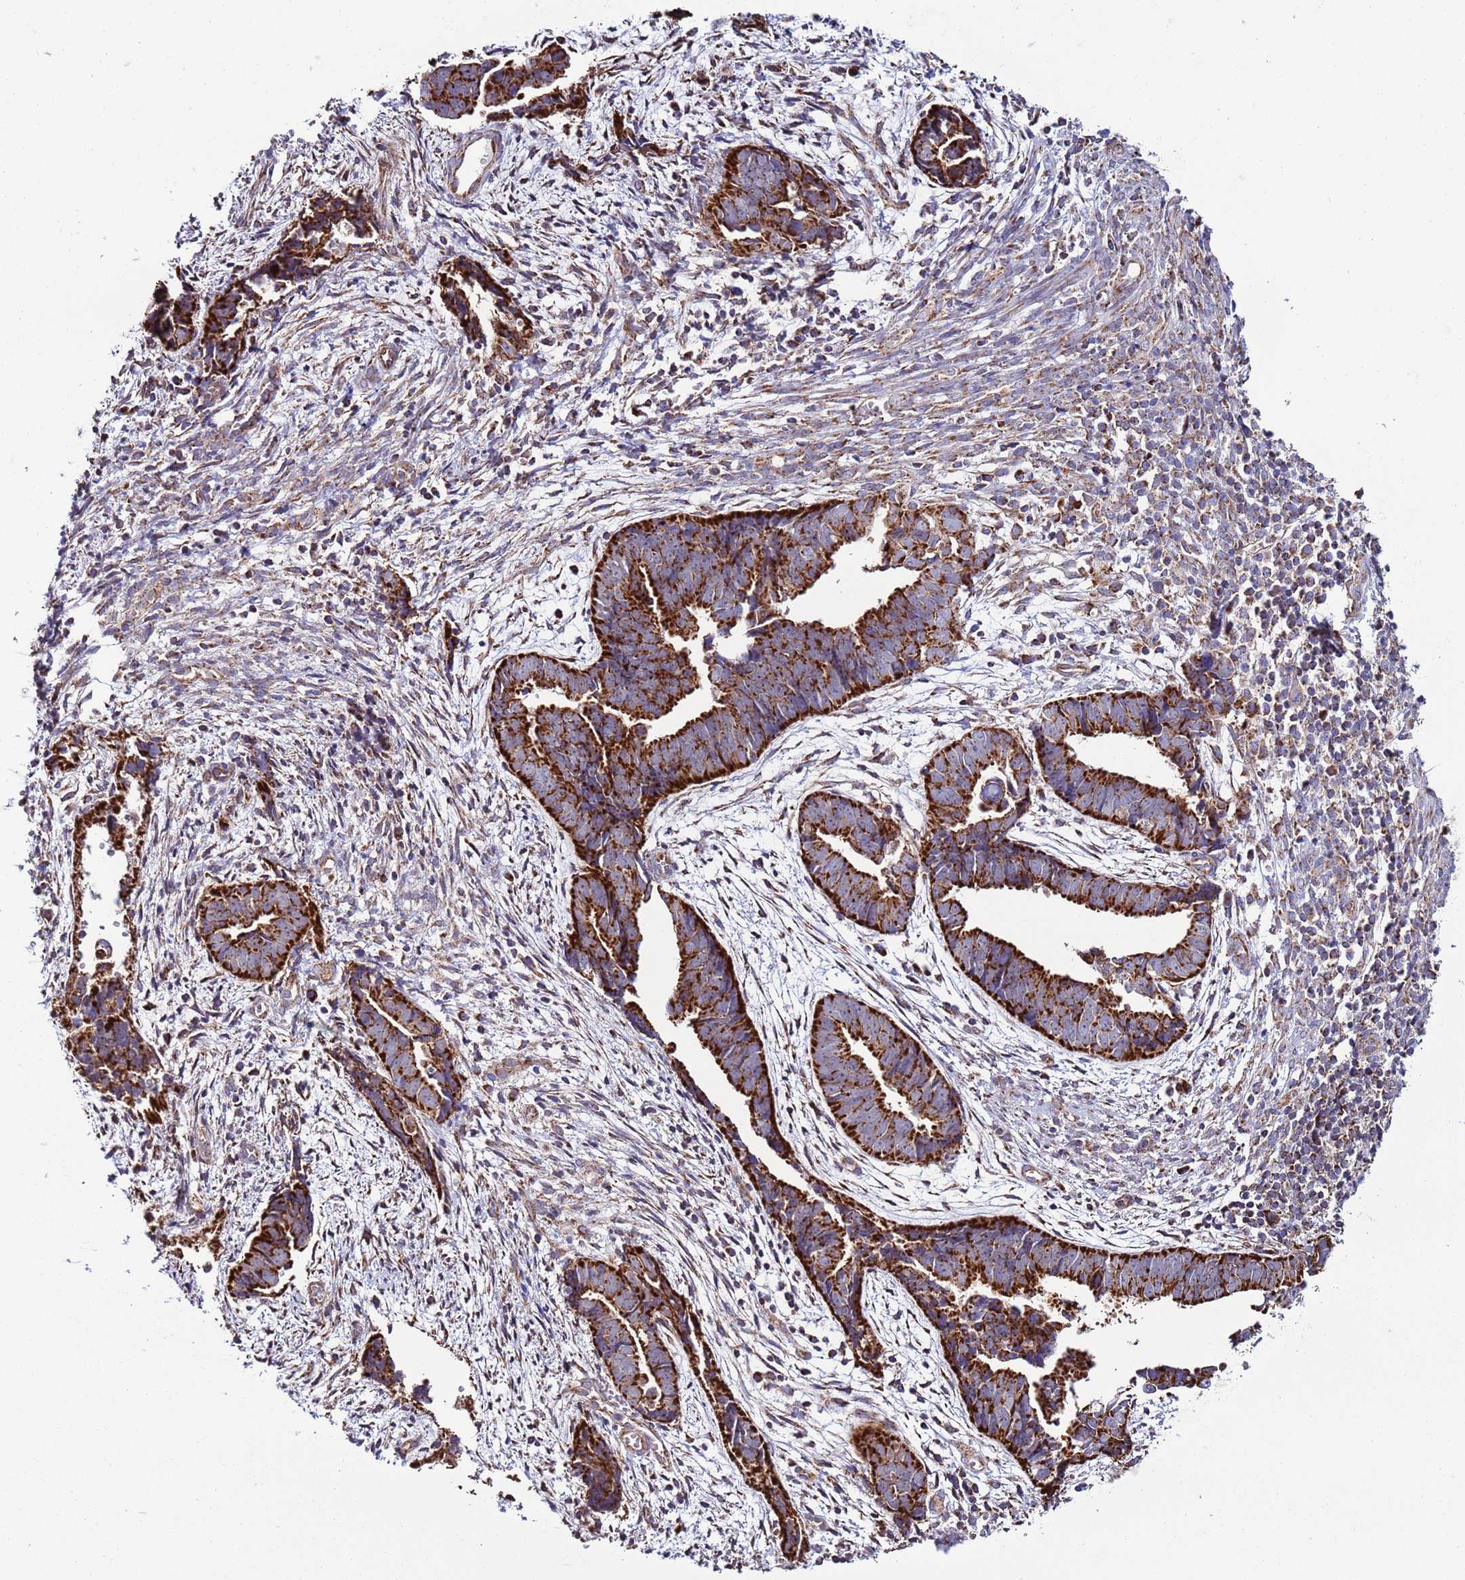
{"staining": {"intensity": "strong", "quantity": ">75%", "location": "cytoplasmic/membranous"}, "tissue": "endometrial cancer", "cell_type": "Tumor cells", "image_type": "cancer", "snomed": [{"axis": "morphology", "description": "Adenocarcinoma, NOS"}, {"axis": "topography", "description": "Endometrium"}], "caption": "An IHC histopathology image of tumor tissue is shown. Protein staining in brown labels strong cytoplasmic/membranous positivity in endometrial cancer within tumor cells.", "gene": "AHI1", "patient": {"sex": "female", "age": 75}}